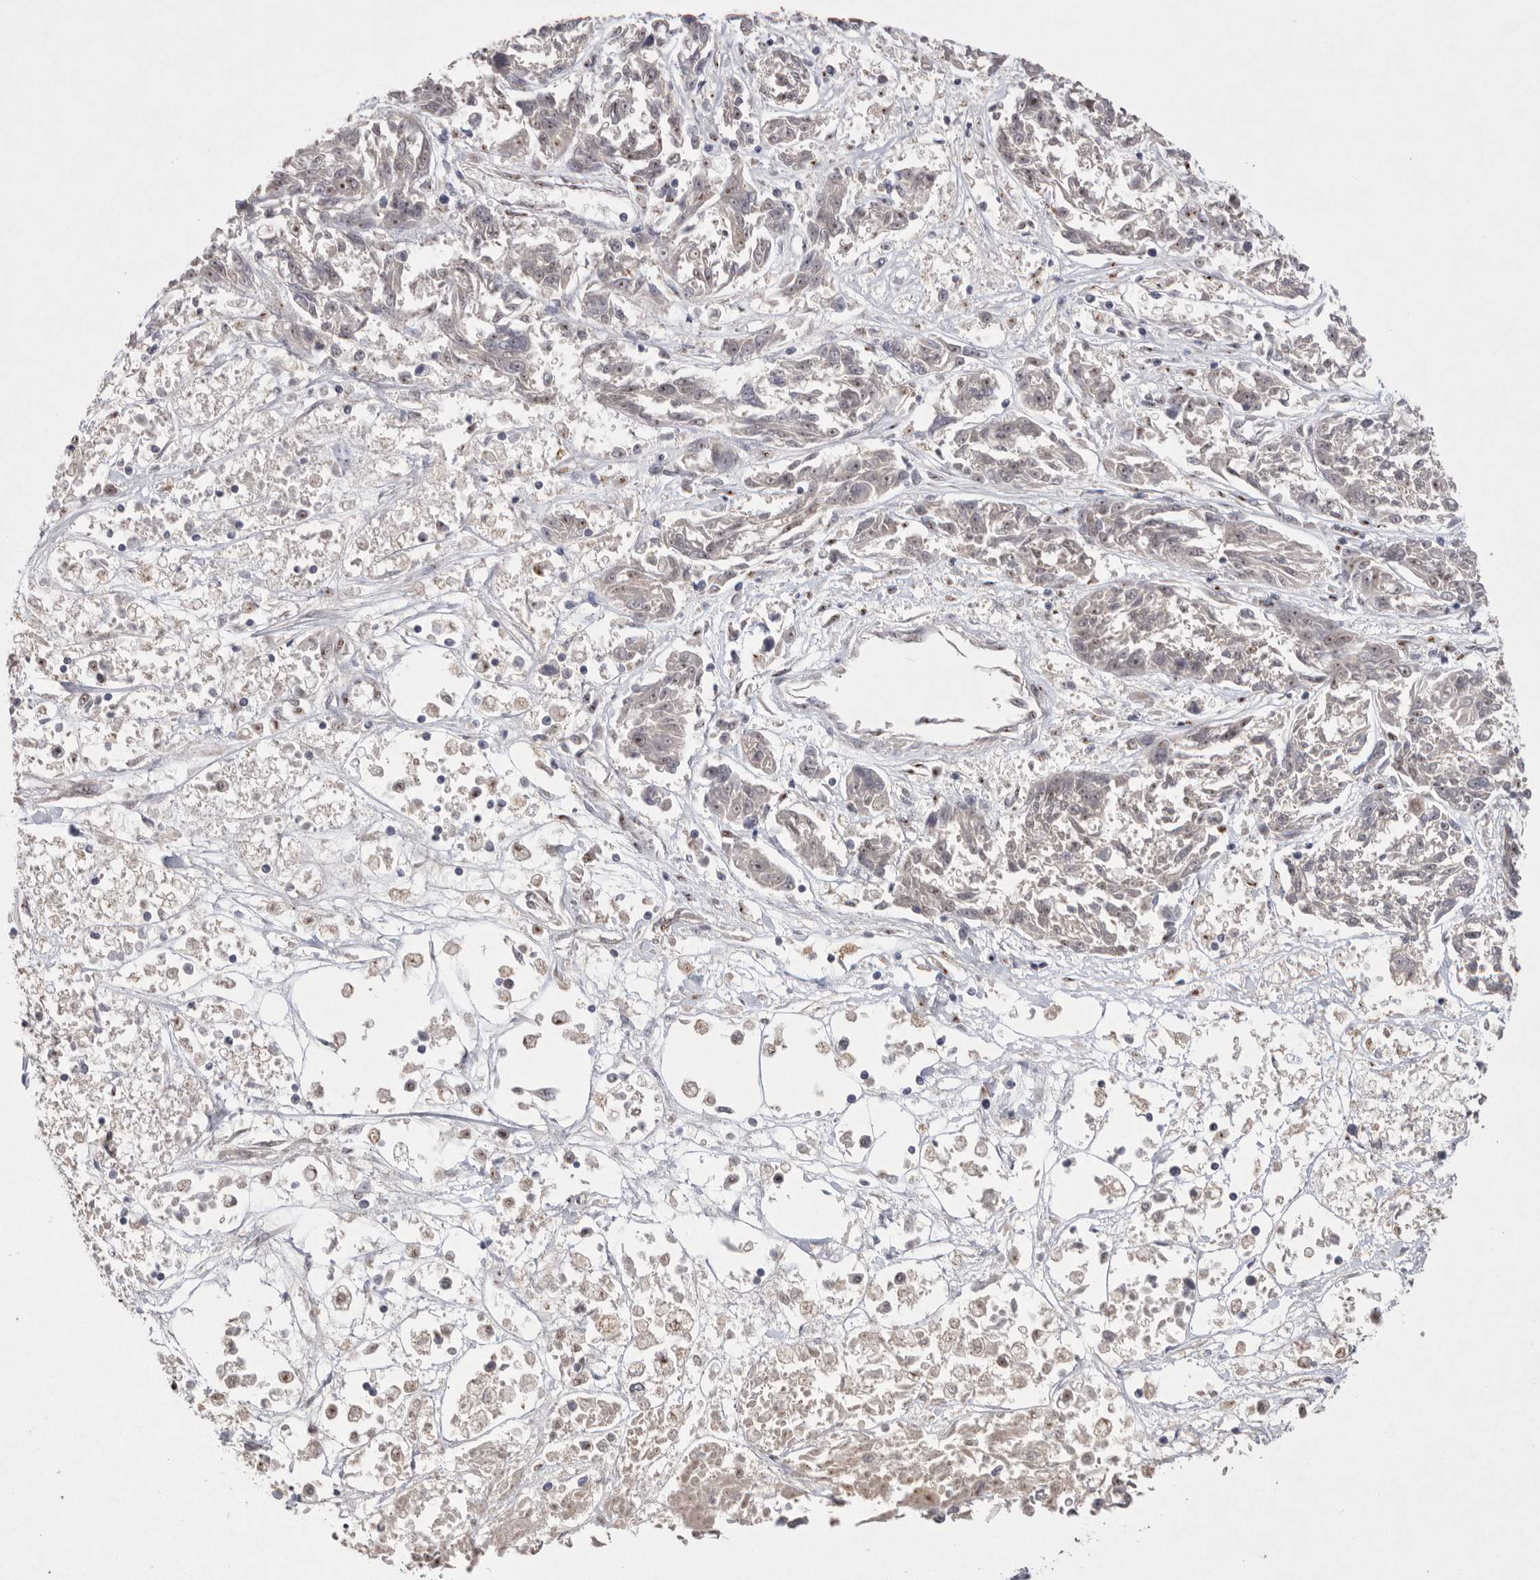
{"staining": {"intensity": "weak", "quantity": "<25%", "location": "nuclear"}, "tissue": "melanoma", "cell_type": "Tumor cells", "image_type": "cancer", "snomed": [{"axis": "morphology", "description": "Malignant melanoma, NOS"}, {"axis": "topography", "description": "Skin"}], "caption": "Immunohistochemical staining of human melanoma demonstrates no significant staining in tumor cells.", "gene": "HUS1", "patient": {"sex": "male", "age": 53}}